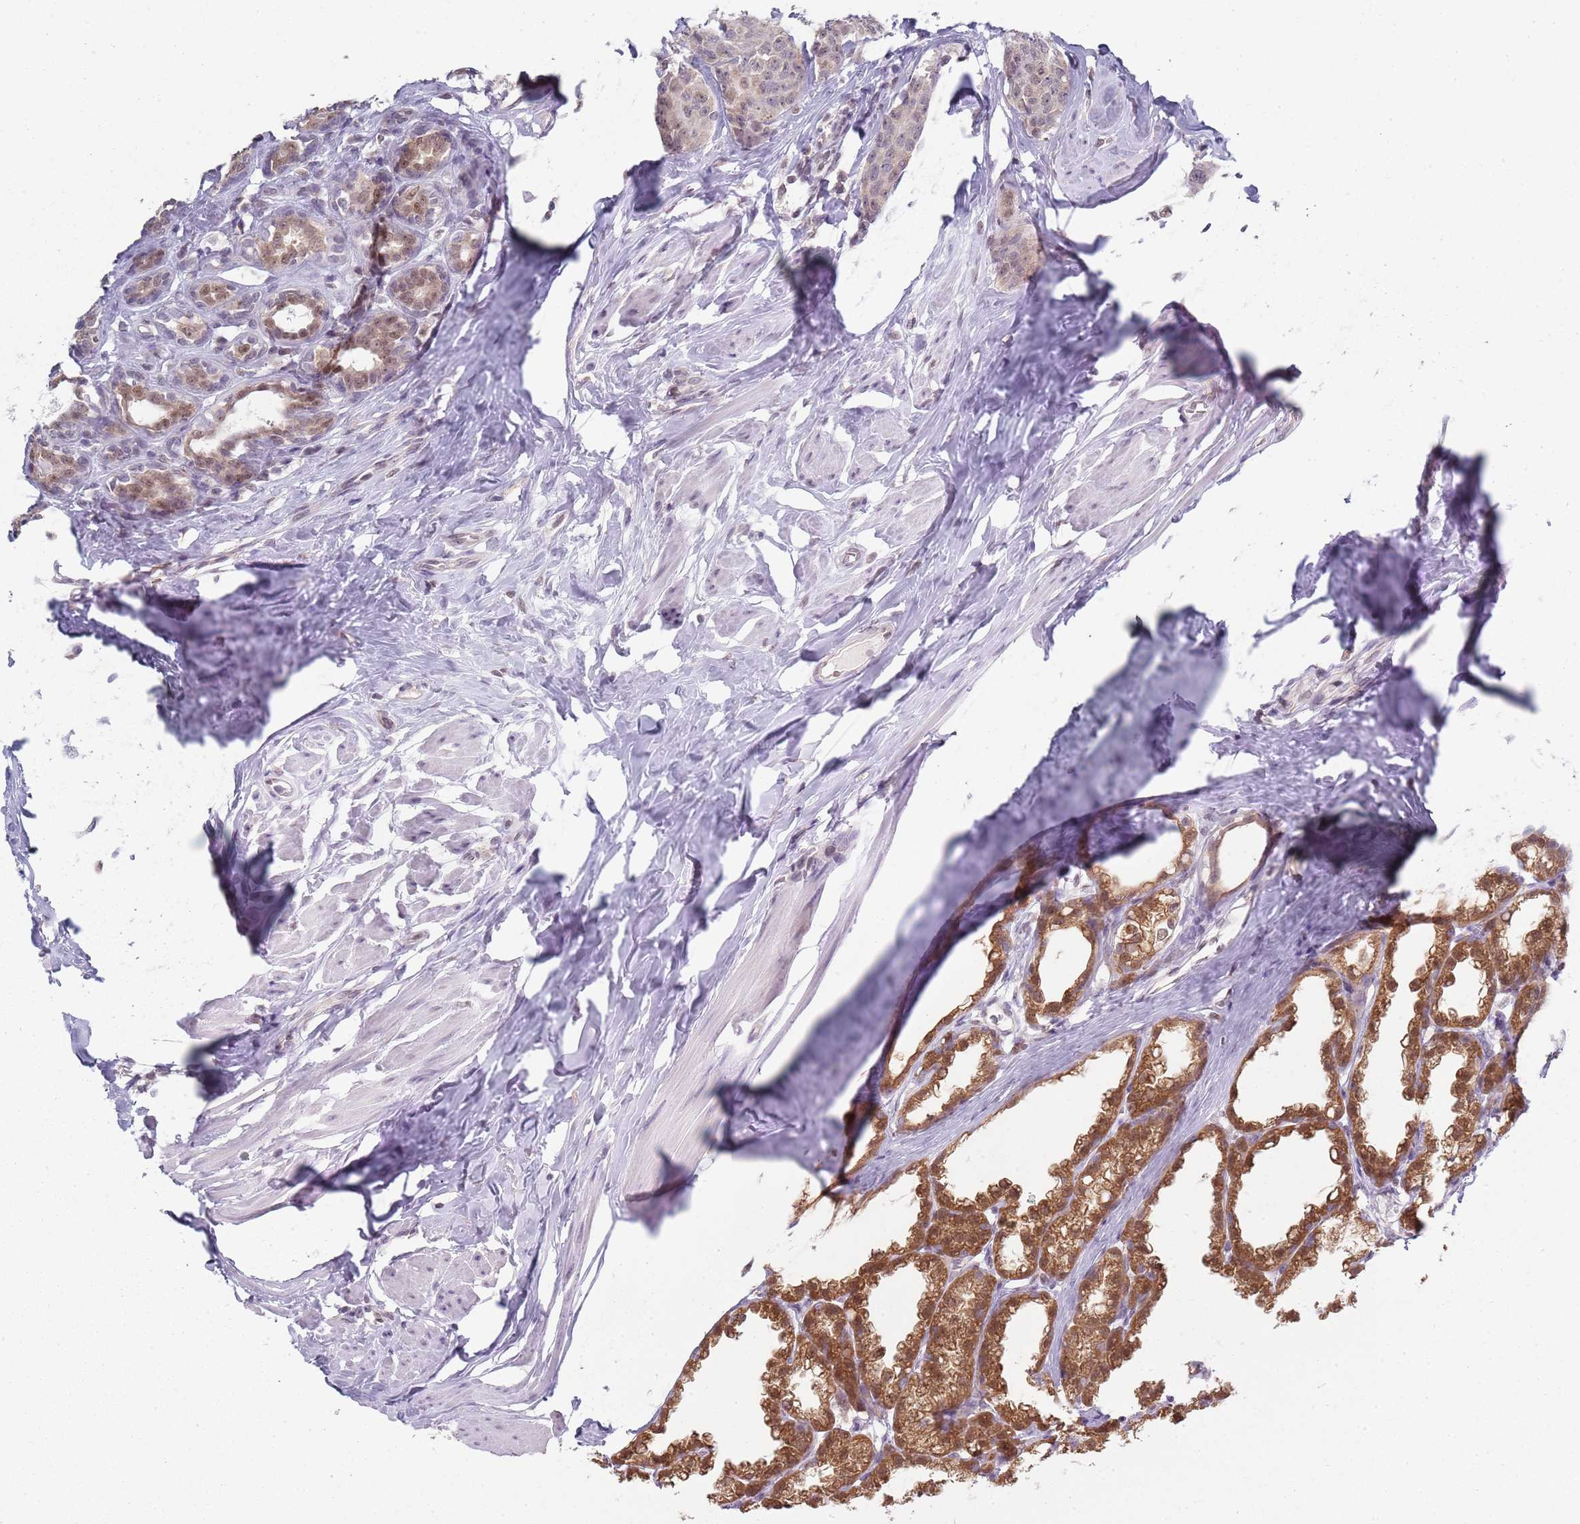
{"staining": {"intensity": "moderate", "quantity": ">75%", "location": "cytoplasmic/membranous,nuclear"}, "tissue": "breast cancer", "cell_type": "Tumor cells", "image_type": "cancer", "snomed": [{"axis": "morphology", "description": "Duct carcinoma"}, {"axis": "topography", "description": "Breast"}], "caption": "Immunohistochemistry histopathology image of human breast infiltrating ductal carcinoma stained for a protein (brown), which demonstrates medium levels of moderate cytoplasmic/membranous and nuclear positivity in about >75% of tumor cells.", "gene": "SMARCAL1", "patient": {"sex": "female", "age": 40}}